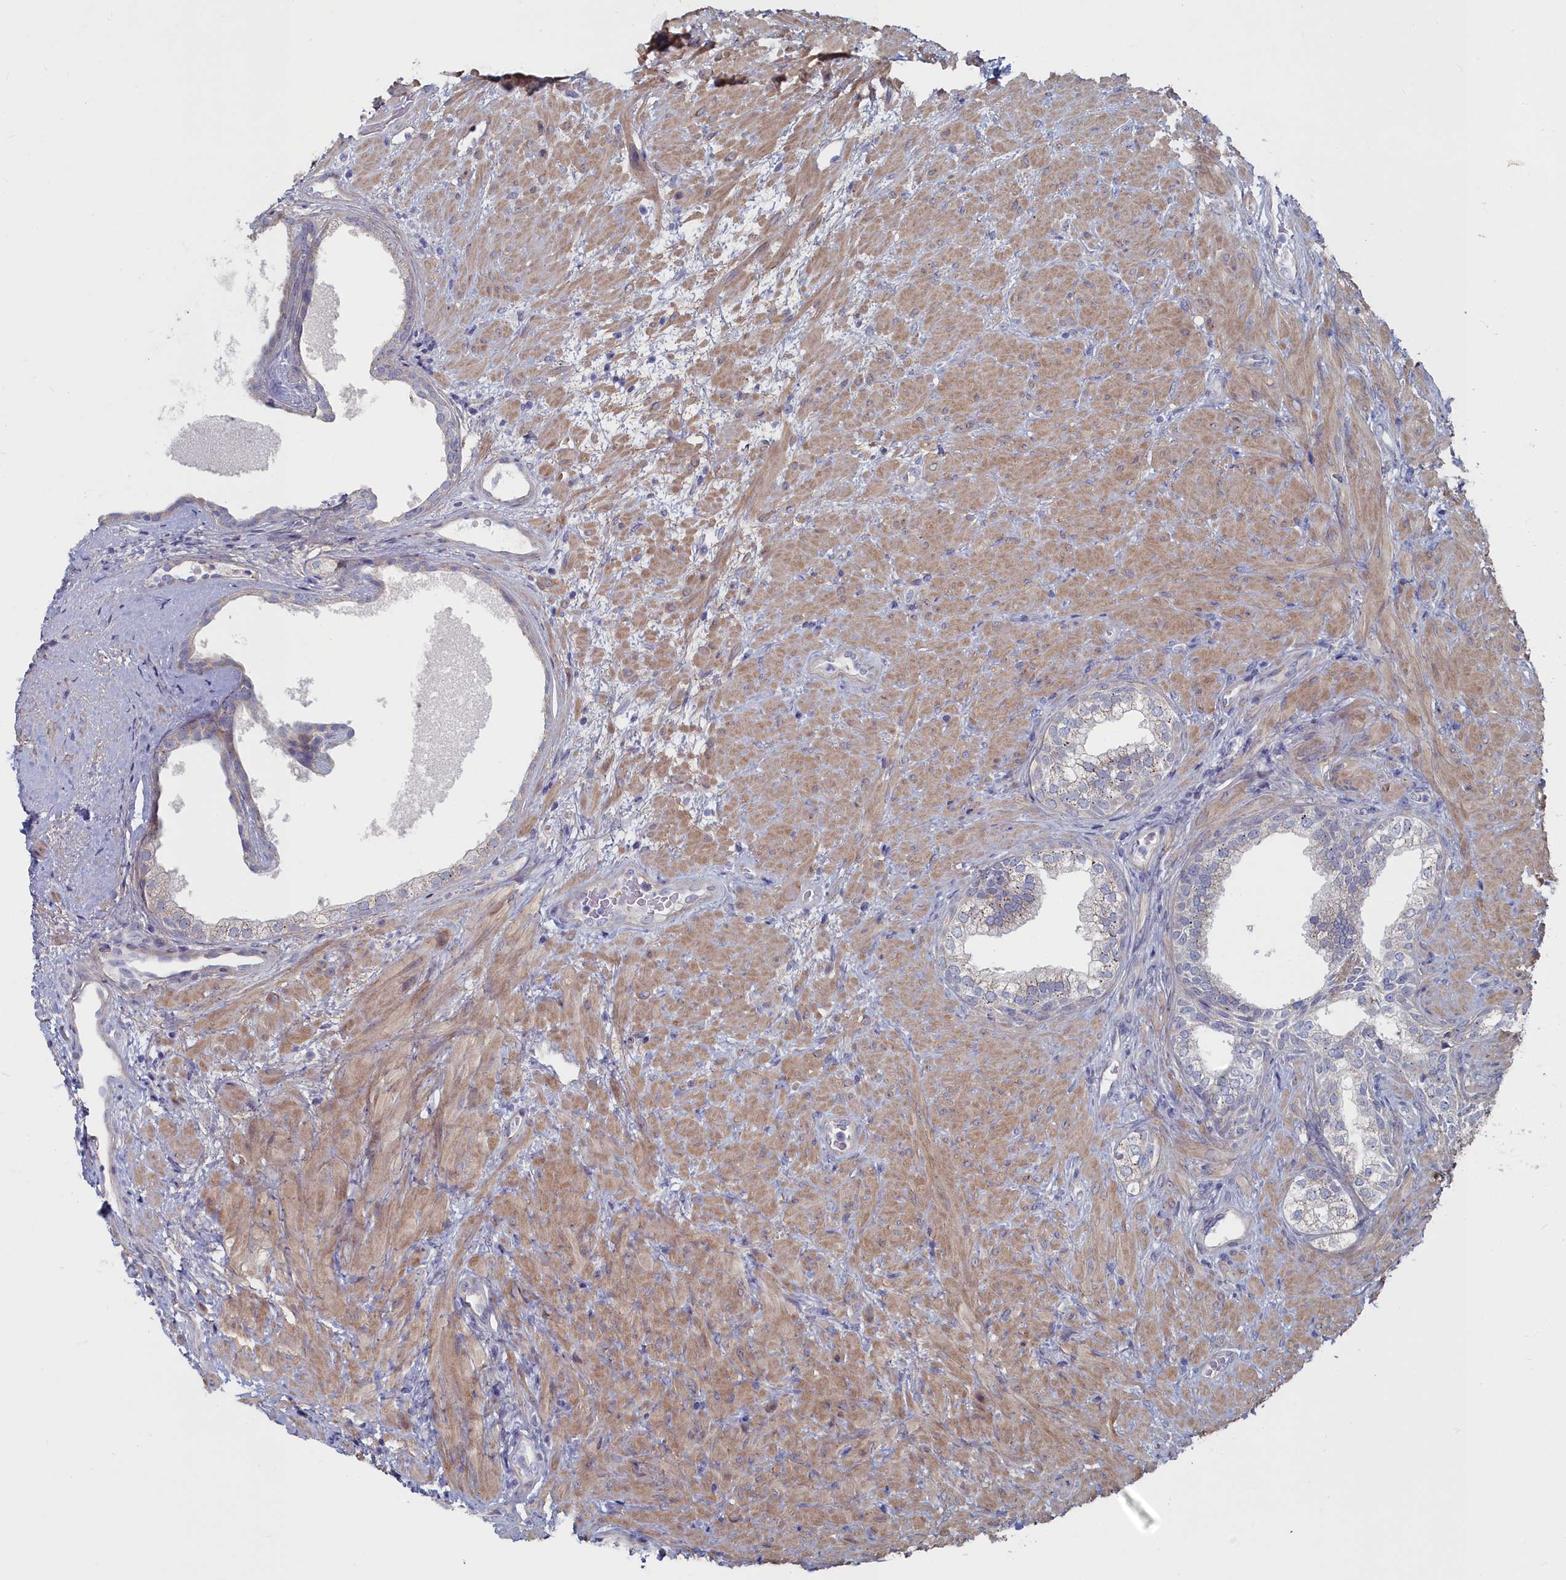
{"staining": {"intensity": "weak", "quantity": "25%-75%", "location": "cytoplasmic/membranous"}, "tissue": "prostate", "cell_type": "Glandular cells", "image_type": "normal", "snomed": [{"axis": "morphology", "description": "Normal tissue, NOS"}, {"axis": "topography", "description": "Prostate"}], "caption": "Glandular cells exhibit weak cytoplasmic/membranous positivity in about 25%-75% of cells in benign prostate. The staining is performed using DAB (3,3'-diaminobenzidine) brown chromogen to label protein expression. The nuclei are counter-stained blue using hematoxylin.", "gene": "SHISAL2A", "patient": {"sex": "male", "age": 76}}